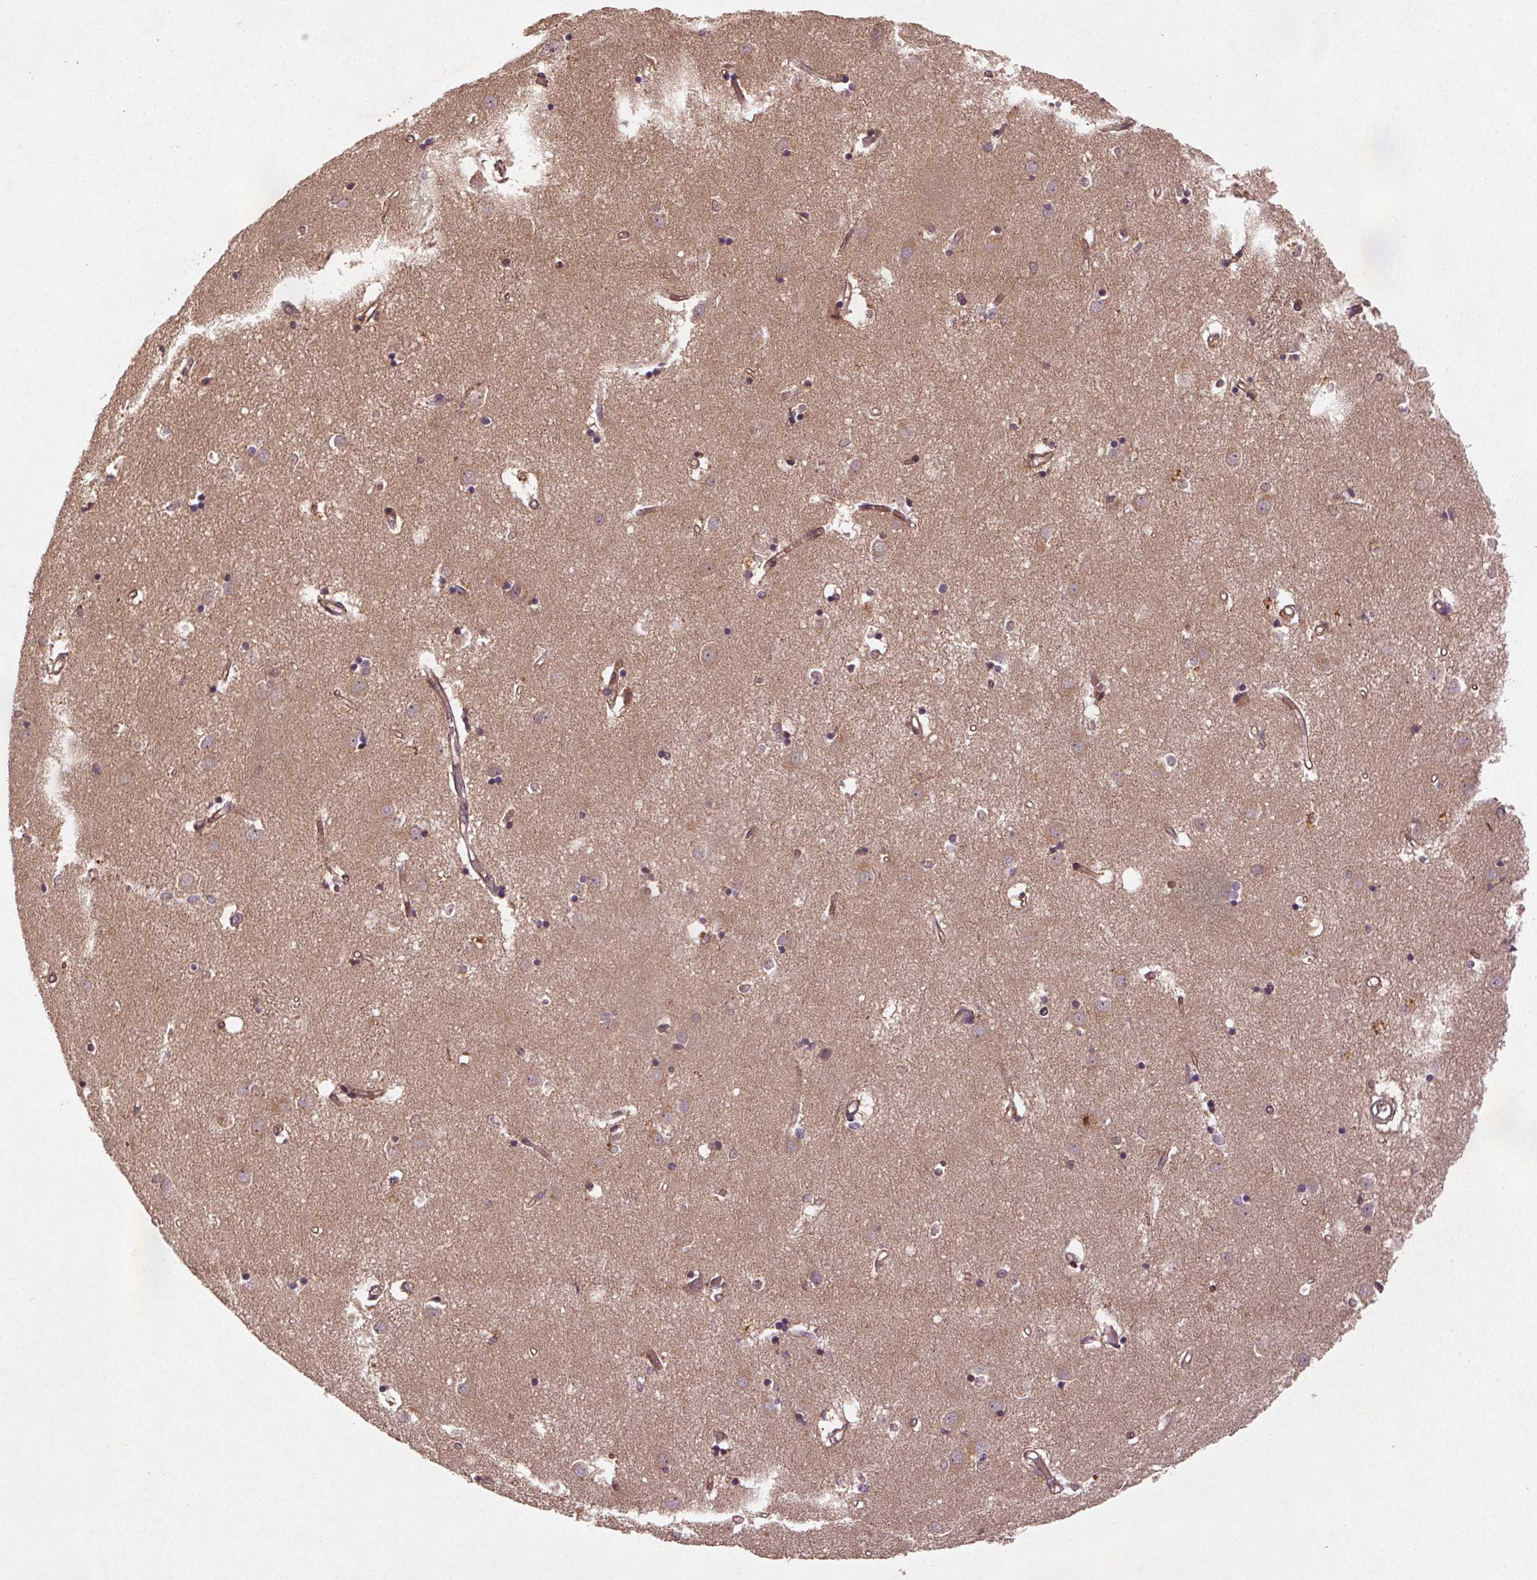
{"staining": {"intensity": "negative", "quantity": "none", "location": "none"}, "tissue": "caudate", "cell_type": "Glial cells", "image_type": "normal", "snomed": [{"axis": "morphology", "description": "Normal tissue, NOS"}, {"axis": "topography", "description": "Lateral ventricle wall"}], "caption": "The micrograph demonstrates no staining of glial cells in normal caudate.", "gene": "SEC14L2", "patient": {"sex": "male", "age": 54}}